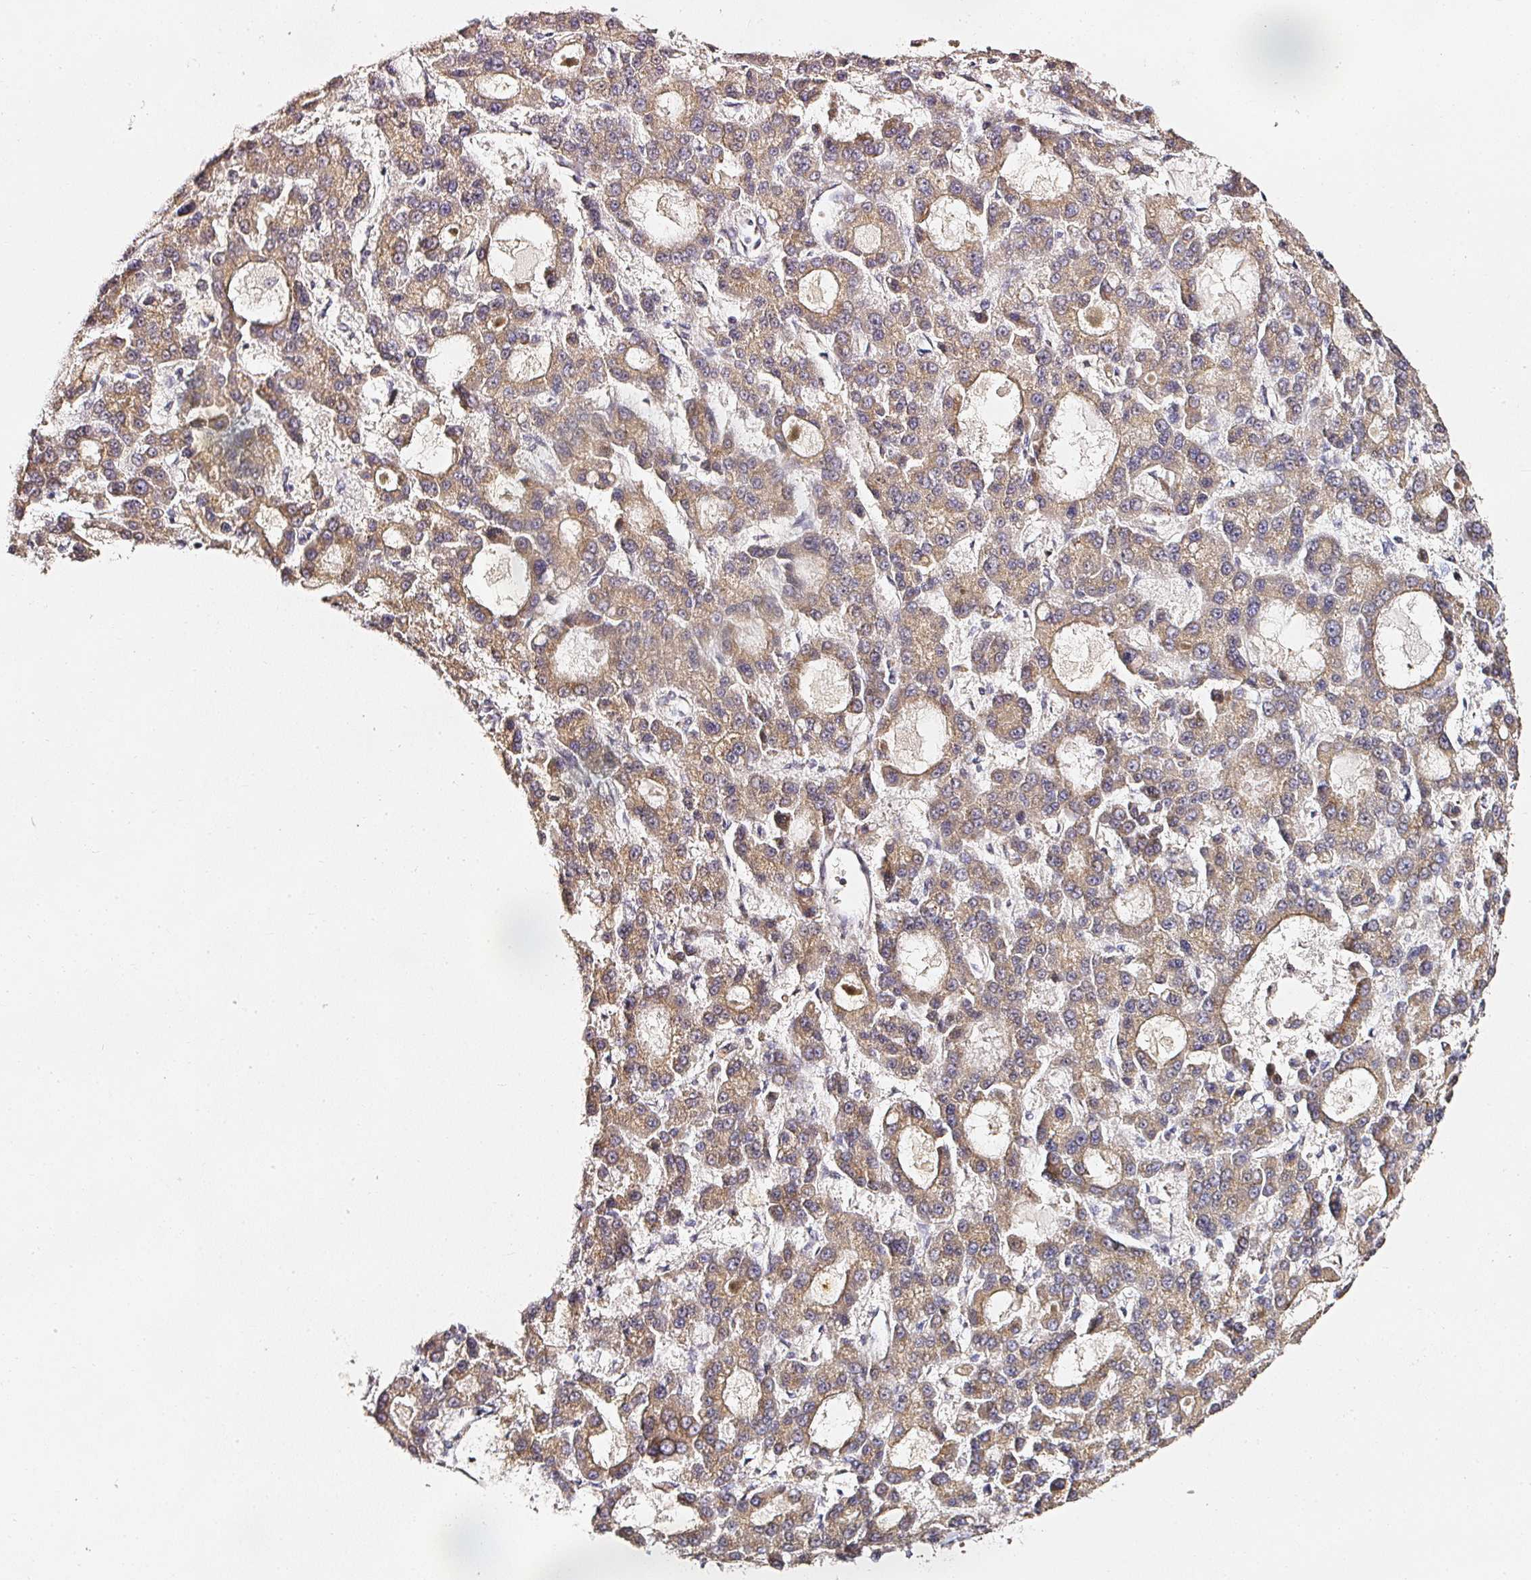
{"staining": {"intensity": "moderate", "quantity": ">75%", "location": "cytoplasmic/membranous"}, "tissue": "liver cancer", "cell_type": "Tumor cells", "image_type": "cancer", "snomed": [{"axis": "morphology", "description": "Carcinoma, Hepatocellular, NOS"}, {"axis": "topography", "description": "Liver"}], "caption": "Immunohistochemical staining of liver hepatocellular carcinoma reveals medium levels of moderate cytoplasmic/membranous staining in about >75% of tumor cells.", "gene": "NTRK1", "patient": {"sex": "male", "age": 70}}